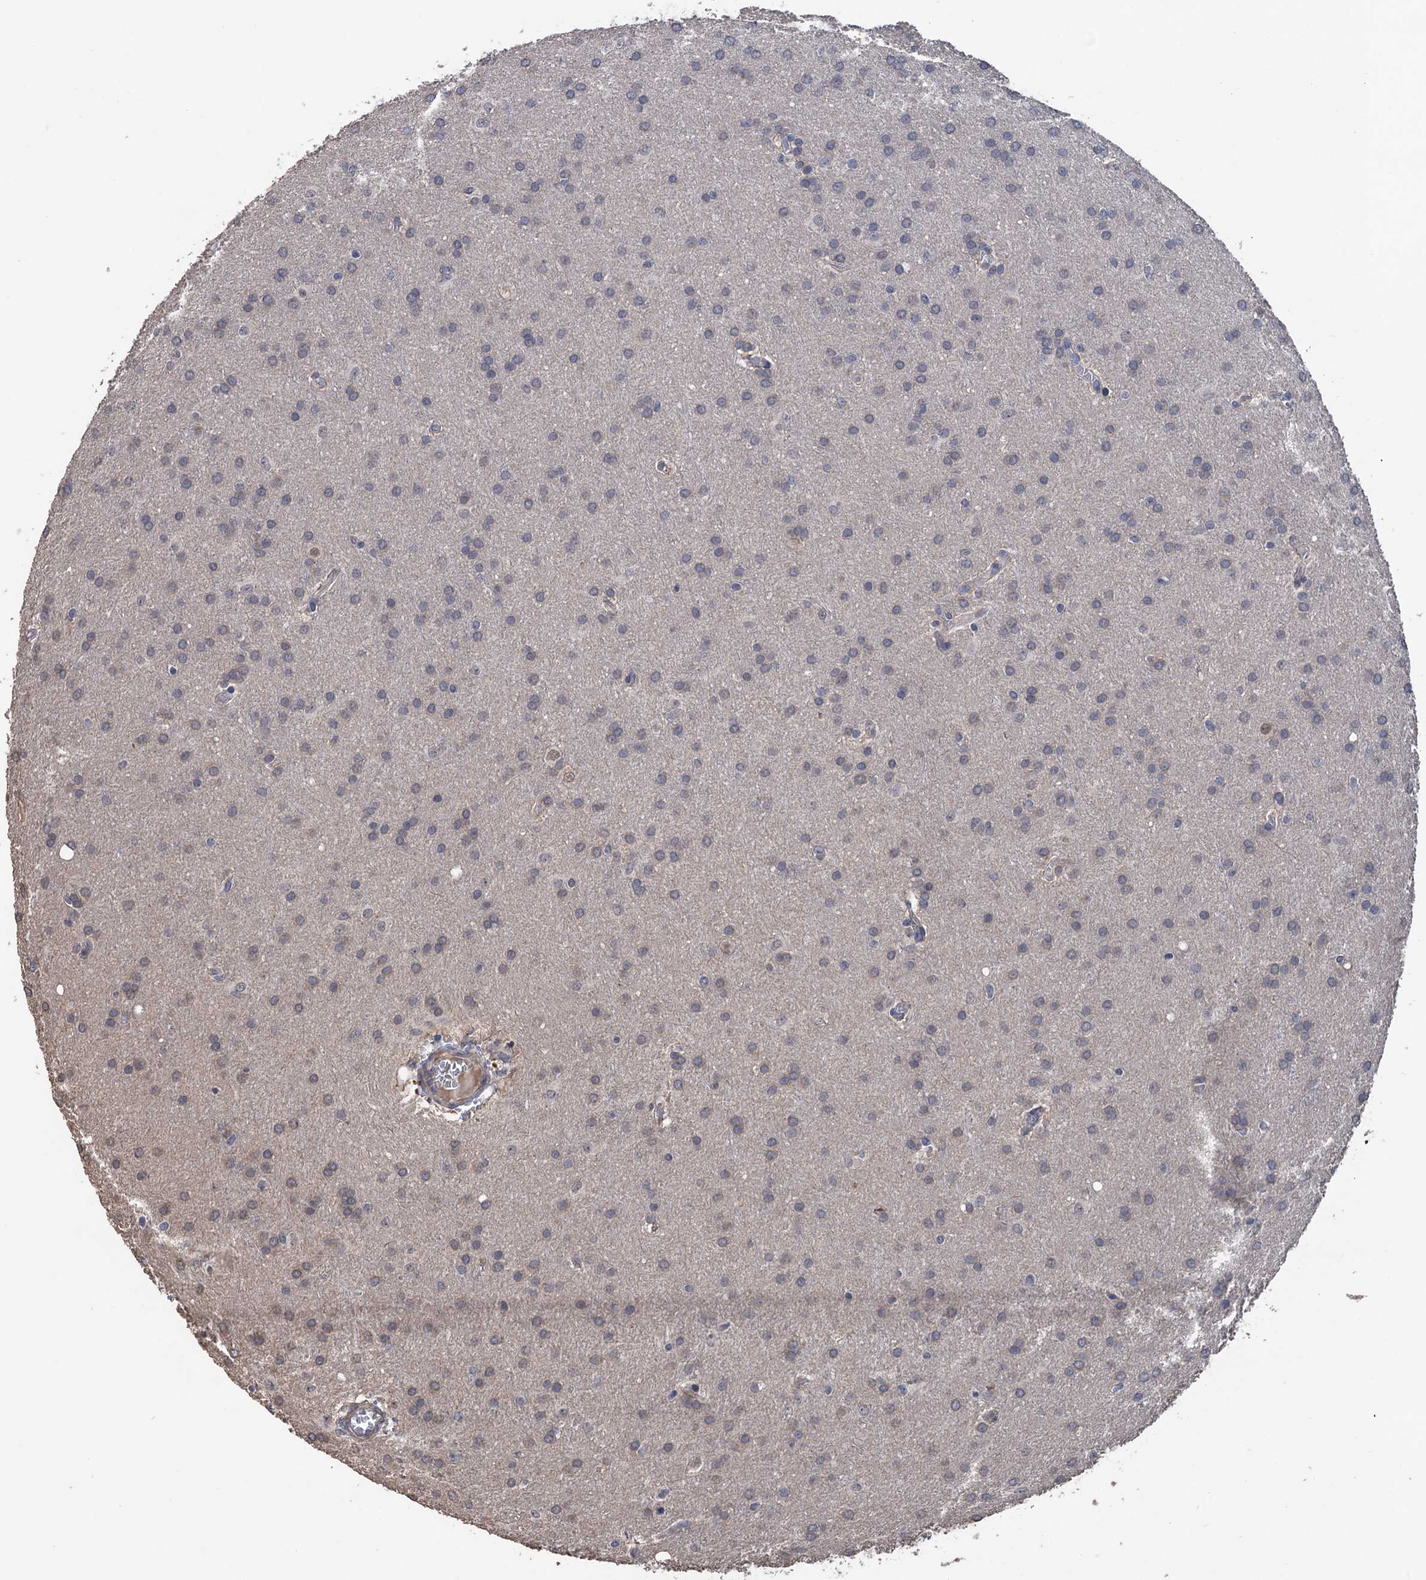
{"staining": {"intensity": "negative", "quantity": "none", "location": "none"}, "tissue": "glioma", "cell_type": "Tumor cells", "image_type": "cancer", "snomed": [{"axis": "morphology", "description": "Glioma, malignant, Low grade"}, {"axis": "topography", "description": "Brain"}], "caption": "A photomicrograph of human glioma is negative for staining in tumor cells. (DAB (3,3'-diaminobenzidine) IHC visualized using brightfield microscopy, high magnification).", "gene": "ART5", "patient": {"sex": "female", "age": 32}}